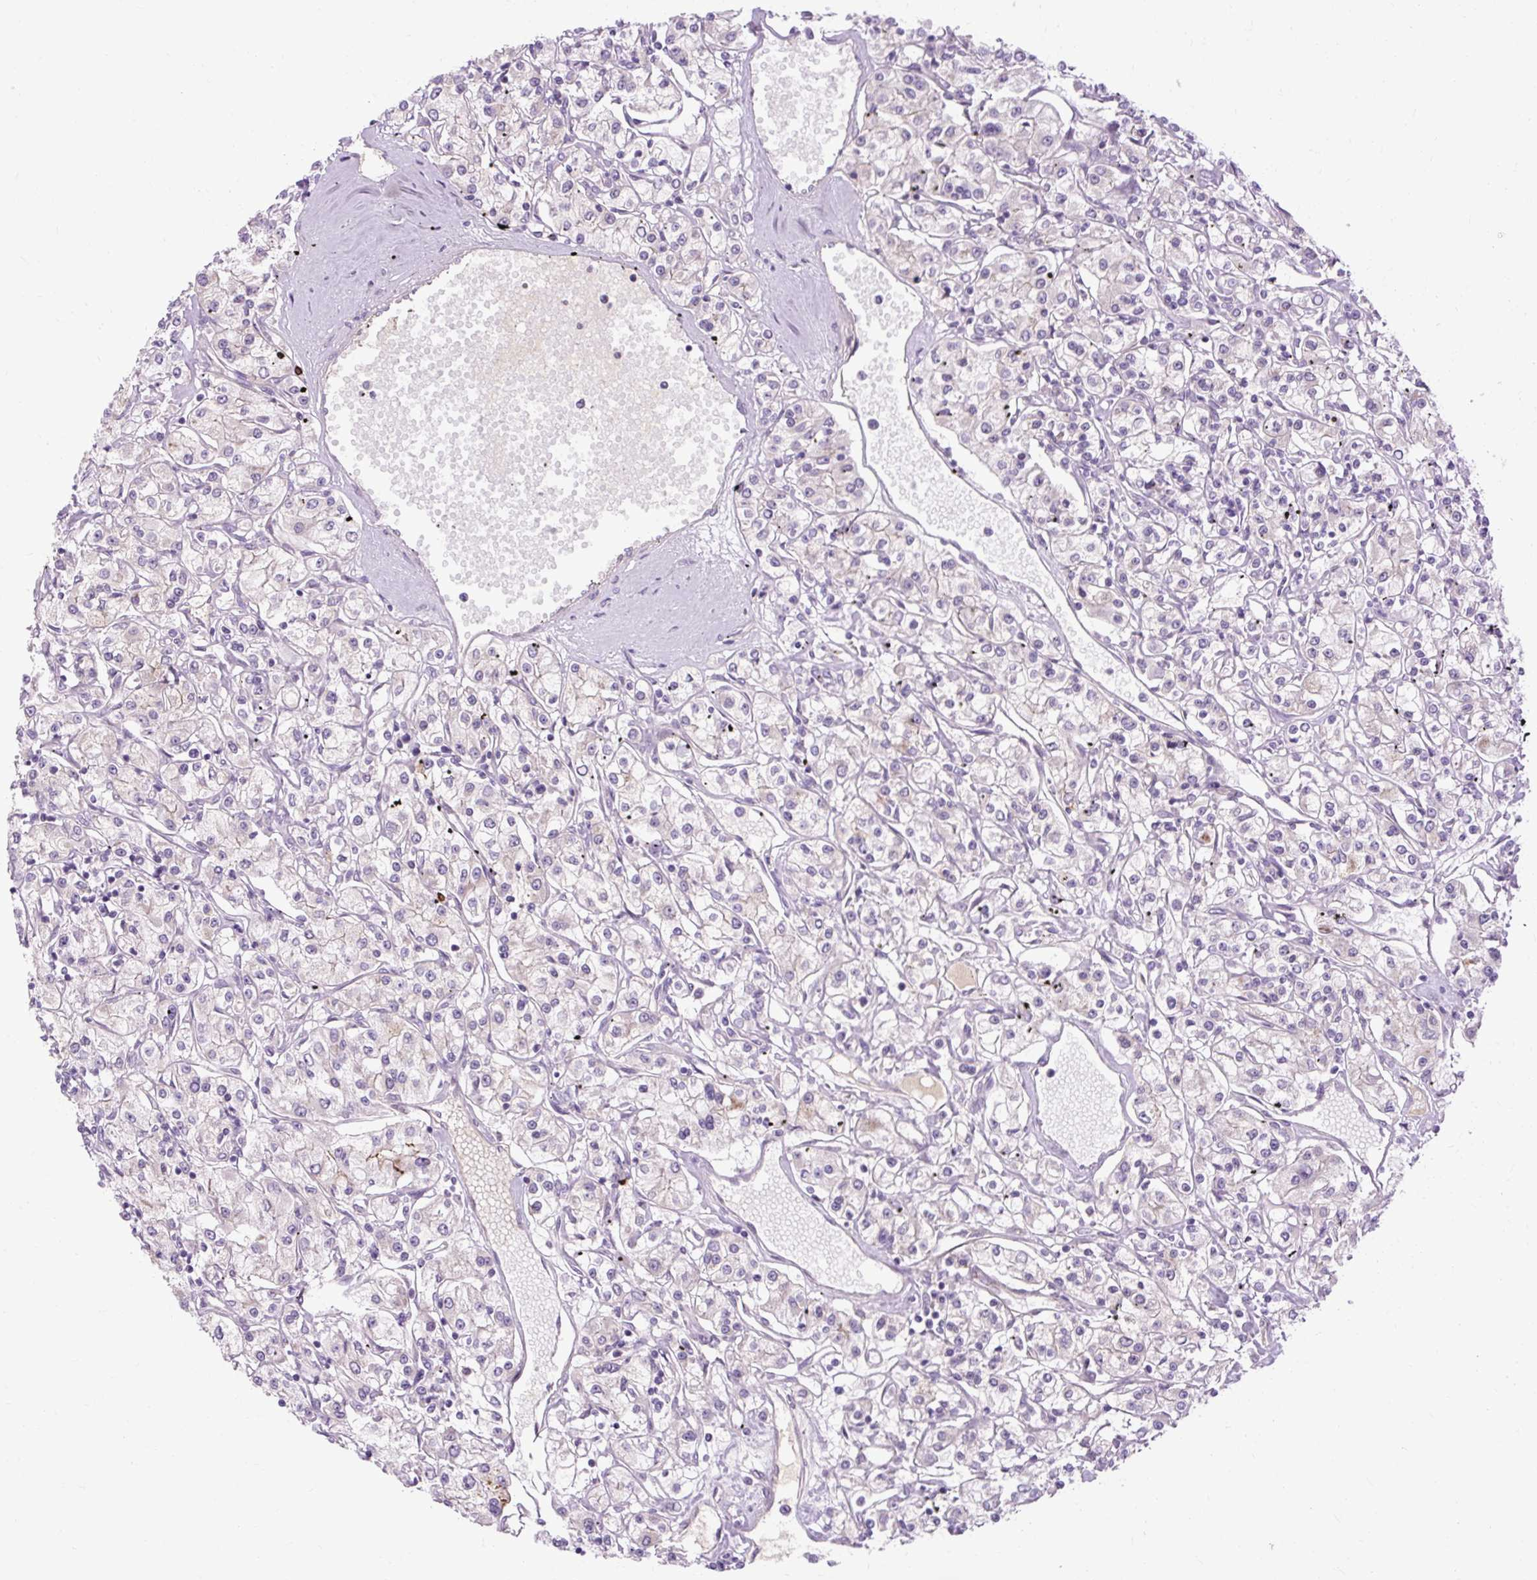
{"staining": {"intensity": "negative", "quantity": "none", "location": "none"}, "tissue": "renal cancer", "cell_type": "Tumor cells", "image_type": "cancer", "snomed": [{"axis": "morphology", "description": "Adenocarcinoma, NOS"}, {"axis": "topography", "description": "Kidney"}], "caption": "IHC of renal cancer (adenocarcinoma) shows no staining in tumor cells. (IHC, brightfield microscopy, high magnification).", "gene": "ARRDC2", "patient": {"sex": "female", "age": 59}}